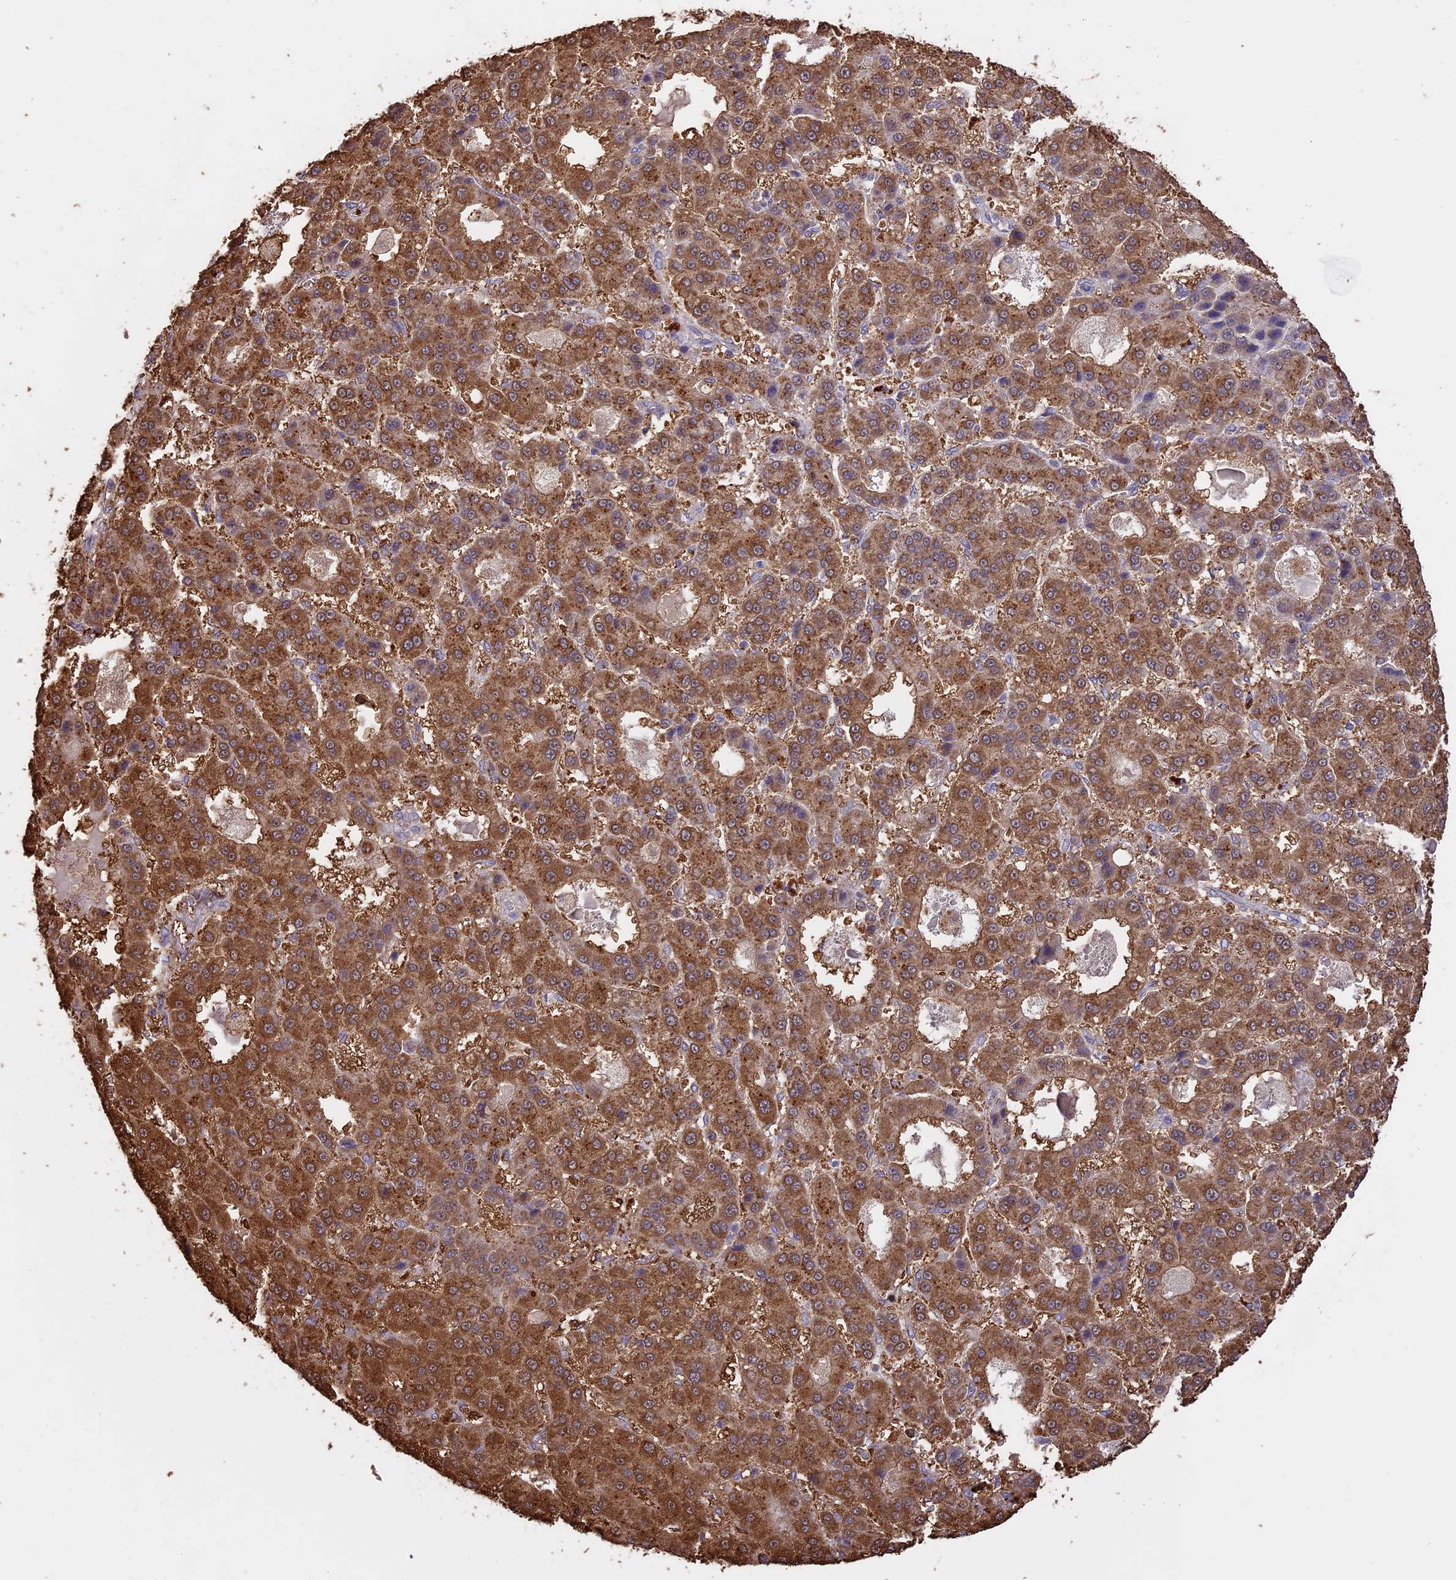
{"staining": {"intensity": "strong", "quantity": ">75%", "location": "cytoplasmic/membranous"}, "tissue": "liver cancer", "cell_type": "Tumor cells", "image_type": "cancer", "snomed": [{"axis": "morphology", "description": "Carcinoma, Hepatocellular, NOS"}, {"axis": "topography", "description": "Liver"}], "caption": "DAB immunohistochemical staining of human liver cancer (hepatocellular carcinoma) exhibits strong cytoplasmic/membranous protein expression in about >75% of tumor cells. (DAB (3,3'-diaminobenzidine) IHC with brightfield microscopy, high magnification).", "gene": "ARHGAP19", "patient": {"sex": "male", "age": 70}}